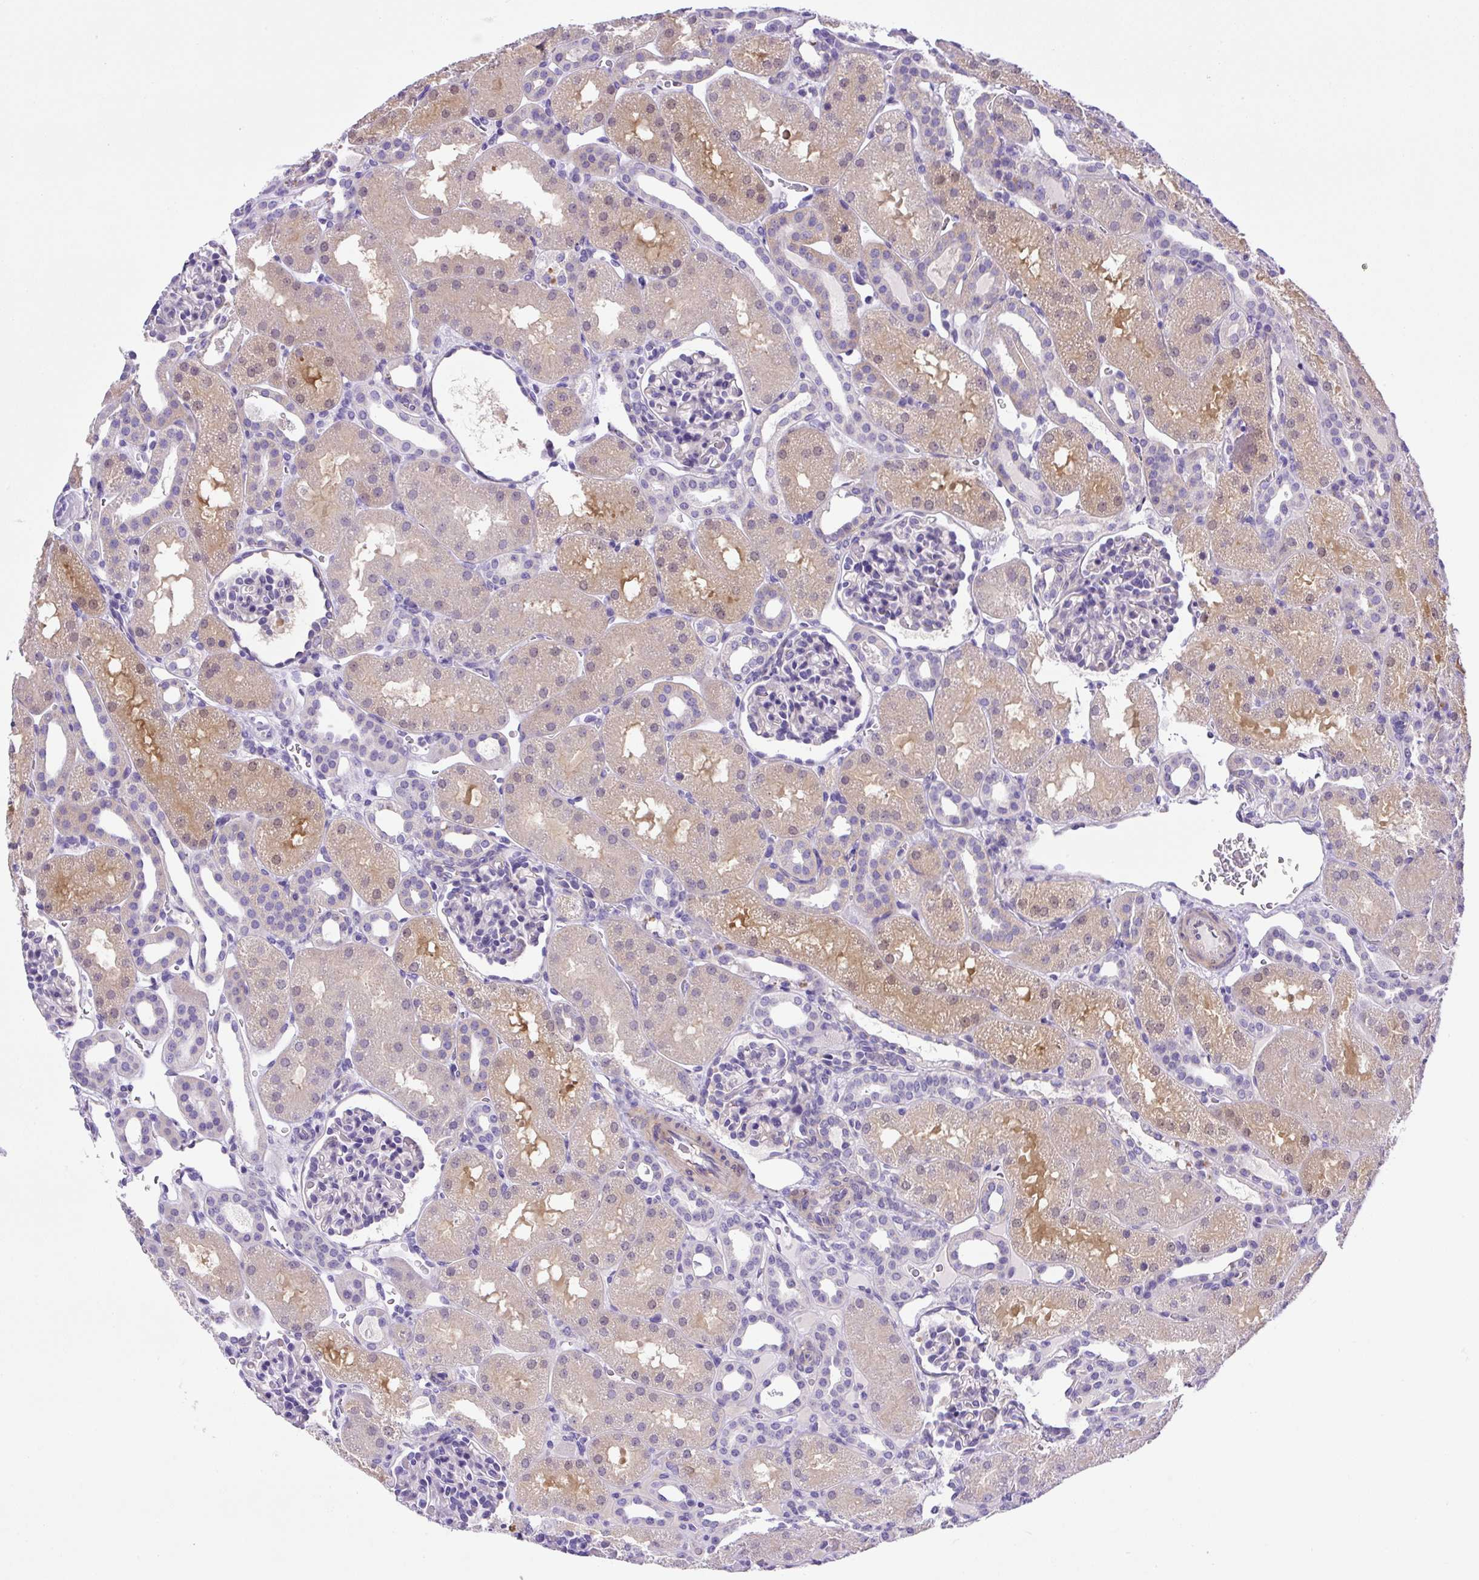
{"staining": {"intensity": "negative", "quantity": "none", "location": "none"}, "tissue": "kidney", "cell_type": "Cells in glomeruli", "image_type": "normal", "snomed": [{"axis": "morphology", "description": "Normal tissue, NOS"}, {"axis": "topography", "description": "Kidney"}], "caption": "An IHC photomicrograph of unremarkable kidney is shown. There is no staining in cells in glomeruli of kidney. (Brightfield microscopy of DAB (3,3'-diaminobenzidine) immunohistochemistry (IHC) at high magnification).", "gene": "NPTN", "patient": {"sex": "male", "age": 2}}